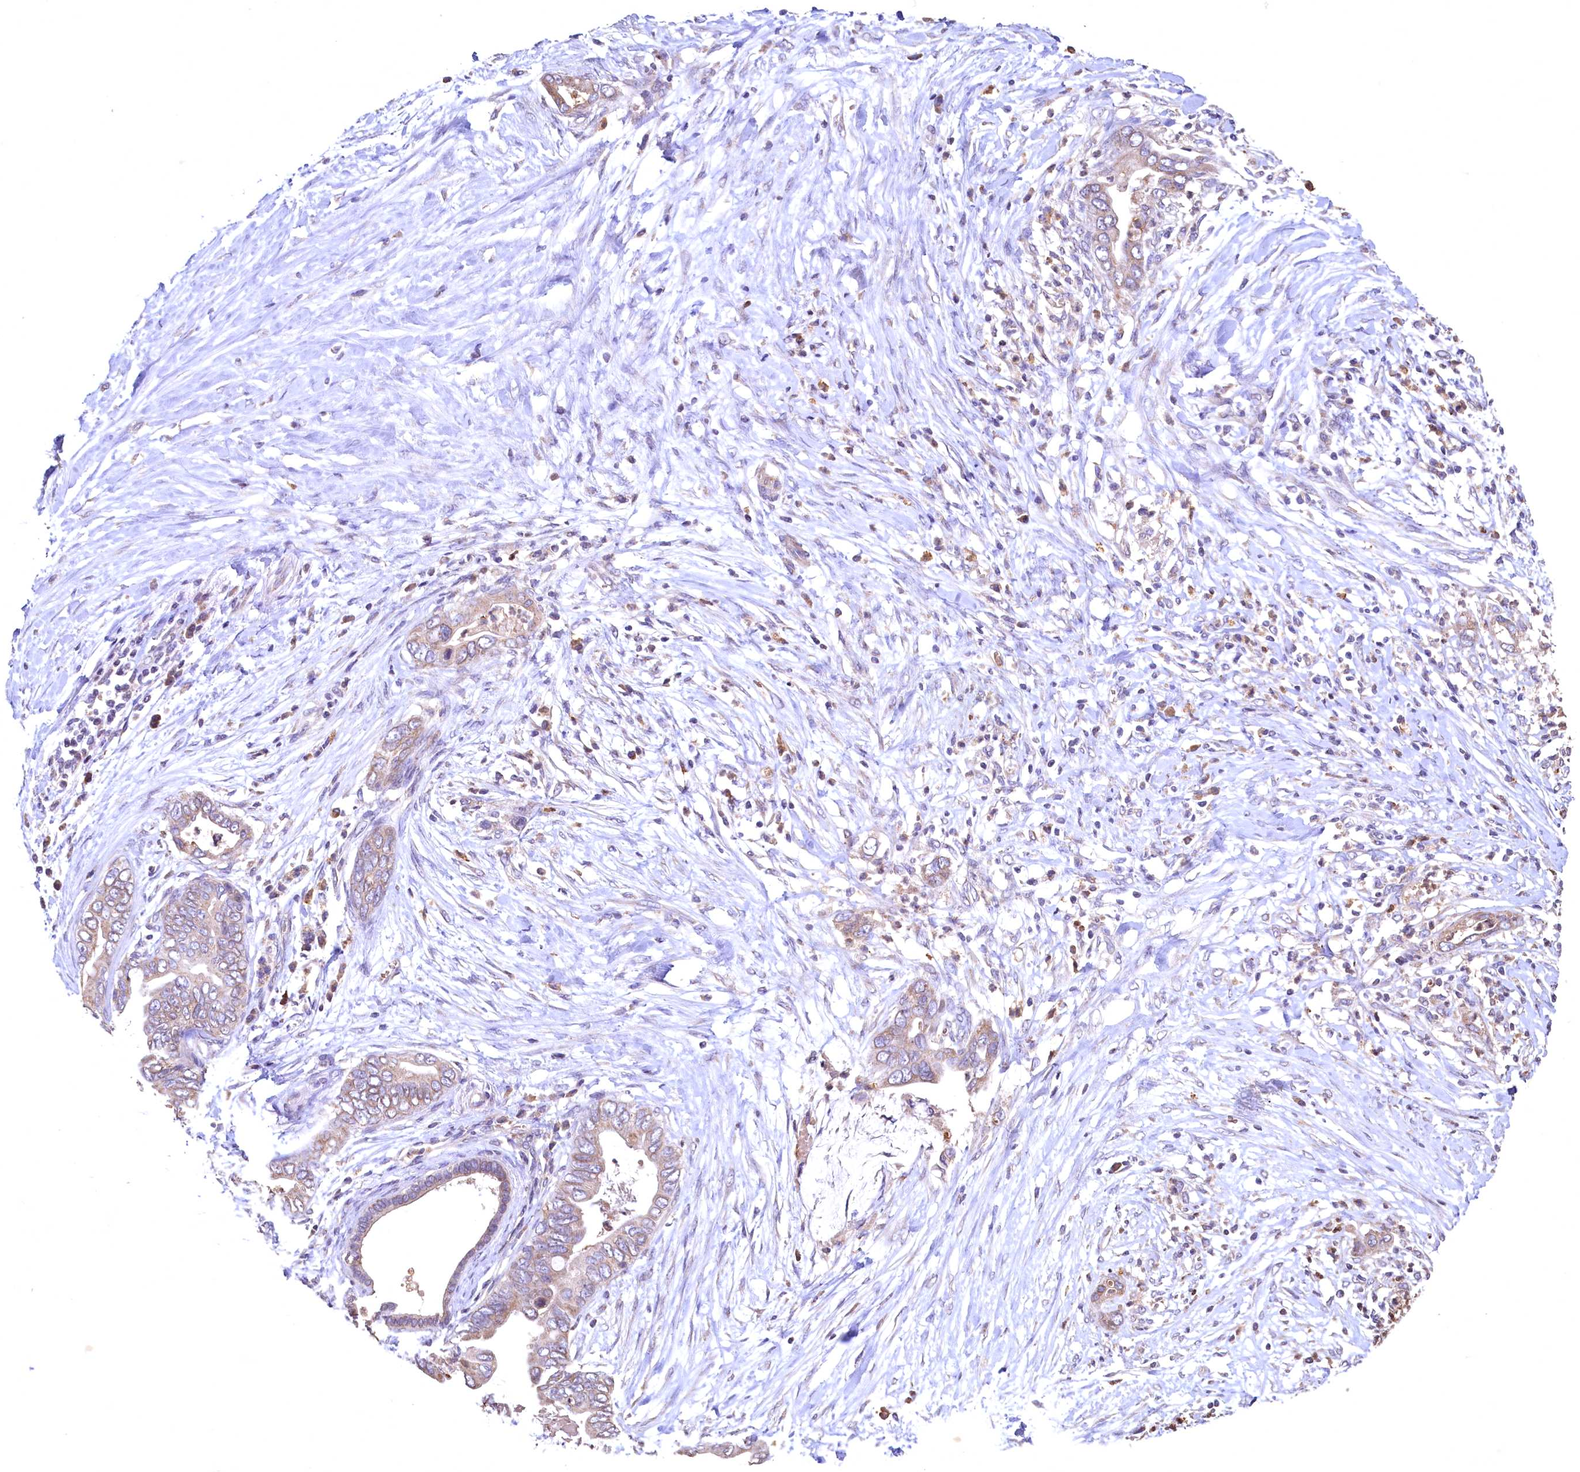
{"staining": {"intensity": "weak", "quantity": ">75%", "location": "cytoplasmic/membranous"}, "tissue": "pancreatic cancer", "cell_type": "Tumor cells", "image_type": "cancer", "snomed": [{"axis": "morphology", "description": "Adenocarcinoma, NOS"}, {"axis": "topography", "description": "Pancreas"}], "caption": "High-power microscopy captured an immunohistochemistry (IHC) micrograph of pancreatic adenocarcinoma, revealing weak cytoplasmic/membranous positivity in about >75% of tumor cells. Using DAB (3,3'-diaminobenzidine) (brown) and hematoxylin (blue) stains, captured at high magnification using brightfield microscopy.", "gene": "SPTA1", "patient": {"sex": "male", "age": 75}}